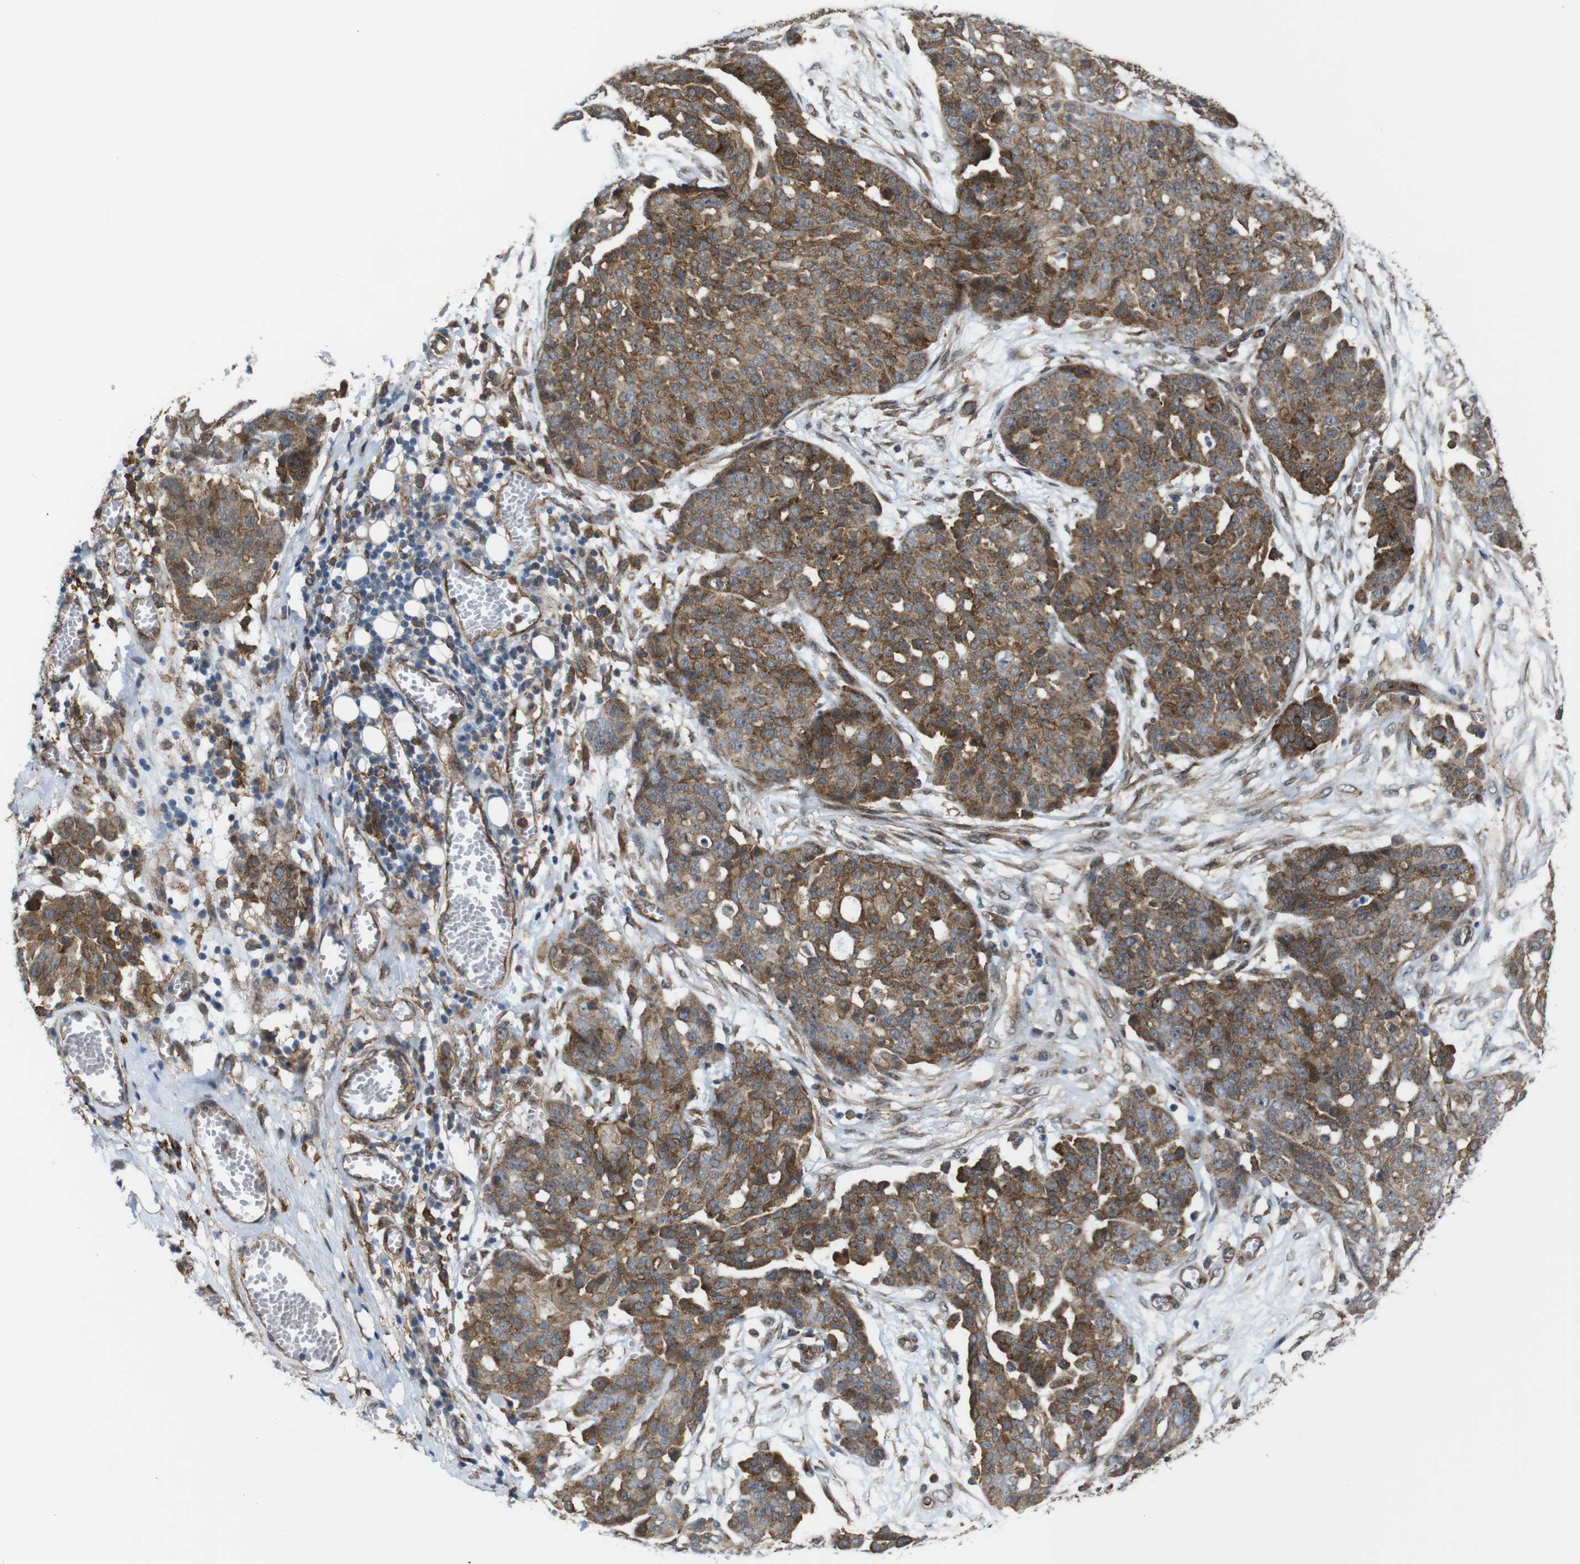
{"staining": {"intensity": "moderate", "quantity": ">75%", "location": "cytoplasmic/membranous"}, "tissue": "ovarian cancer", "cell_type": "Tumor cells", "image_type": "cancer", "snomed": [{"axis": "morphology", "description": "Cystadenocarcinoma, serous, NOS"}, {"axis": "topography", "description": "Soft tissue"}, {"axis": "topography", "description": "Ovary"}], "caption": "There is medium levels of moderate cytoplasmic/membranous positivity in tumor cells of serous cystadenocarcinoma (ovarian), as demonstrated by immunohistochemical staining (brown color).", "gene": "PTGER4", "patient": {"sex": "female", "age": 57}}